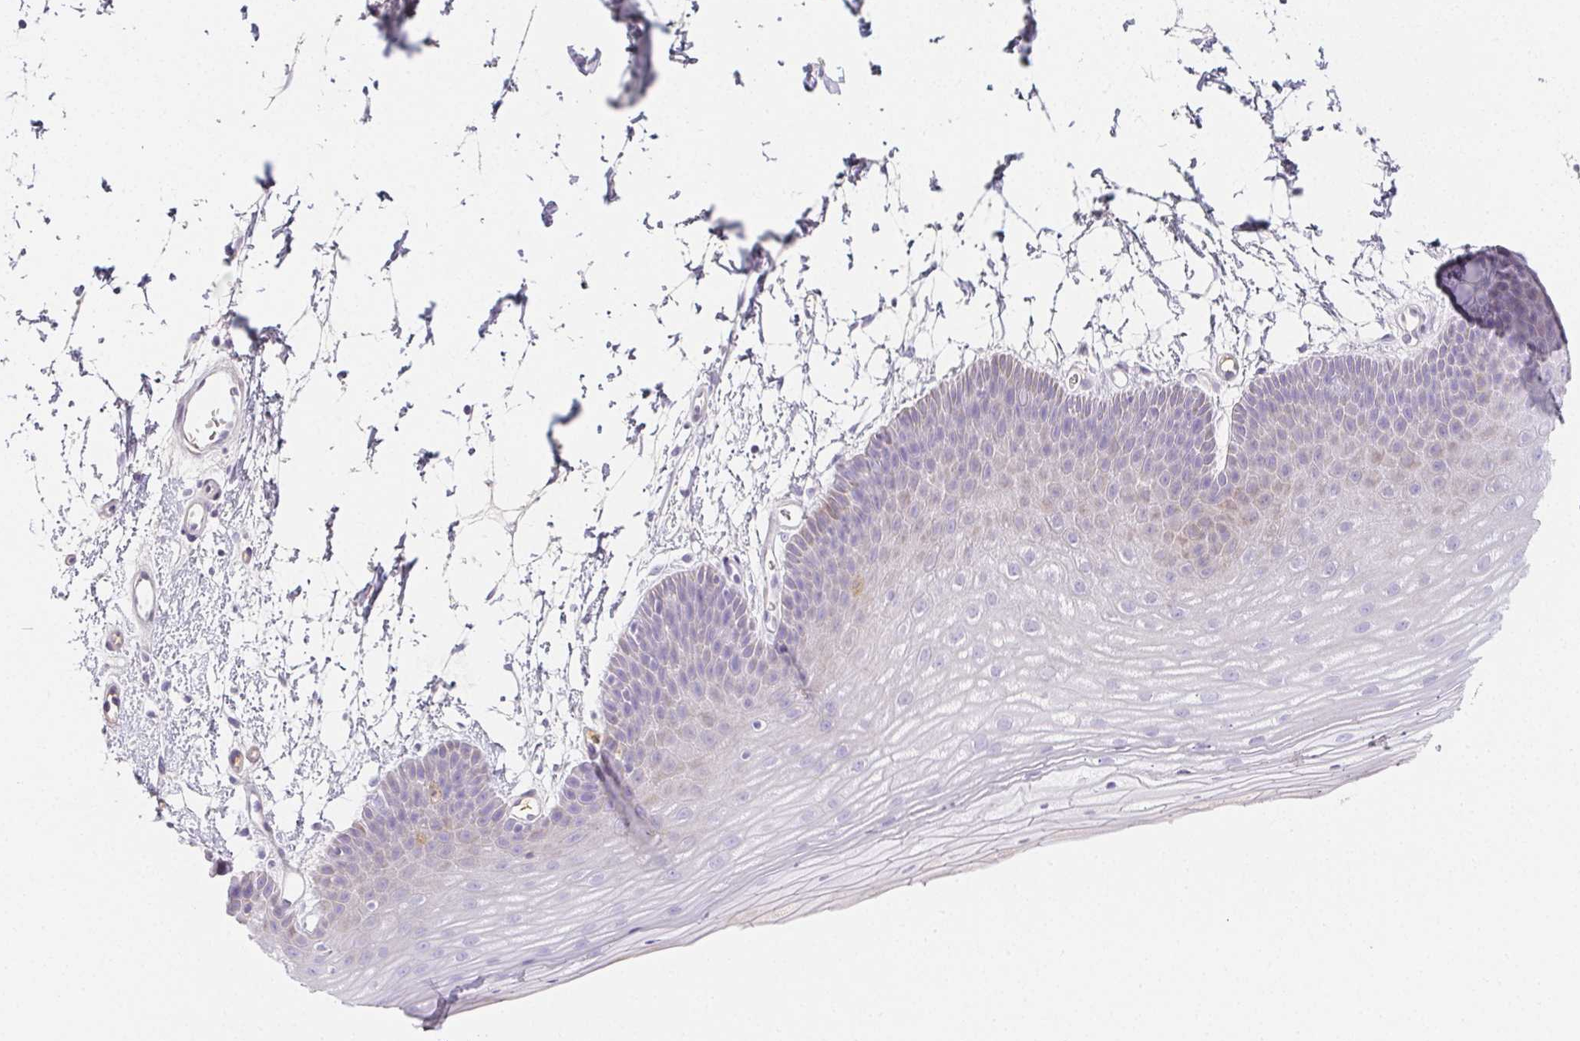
{"staining": {"intensity": "negative", "quantity": "none", "location": "none"}, "tissue": "skin", "cell_type": "Epidermal cells", "image_type": "normal", "snomed": [{"axis": "morphology", "description": "Normal tissue, NOS"}, {"axis": "topography", "description": "Anal"}], "caption": "Epidermal cells are negative for protein expression in normal human skin. Brightfield microscopy of immunohistochemistry (IHC) stained with DAB (3,3'-diaminobenzidine) (brown) and hematoxylin (blue), captured at high magnification.", "gene": "ITIH2", "patient": {"sex": "male", "age": 53}}